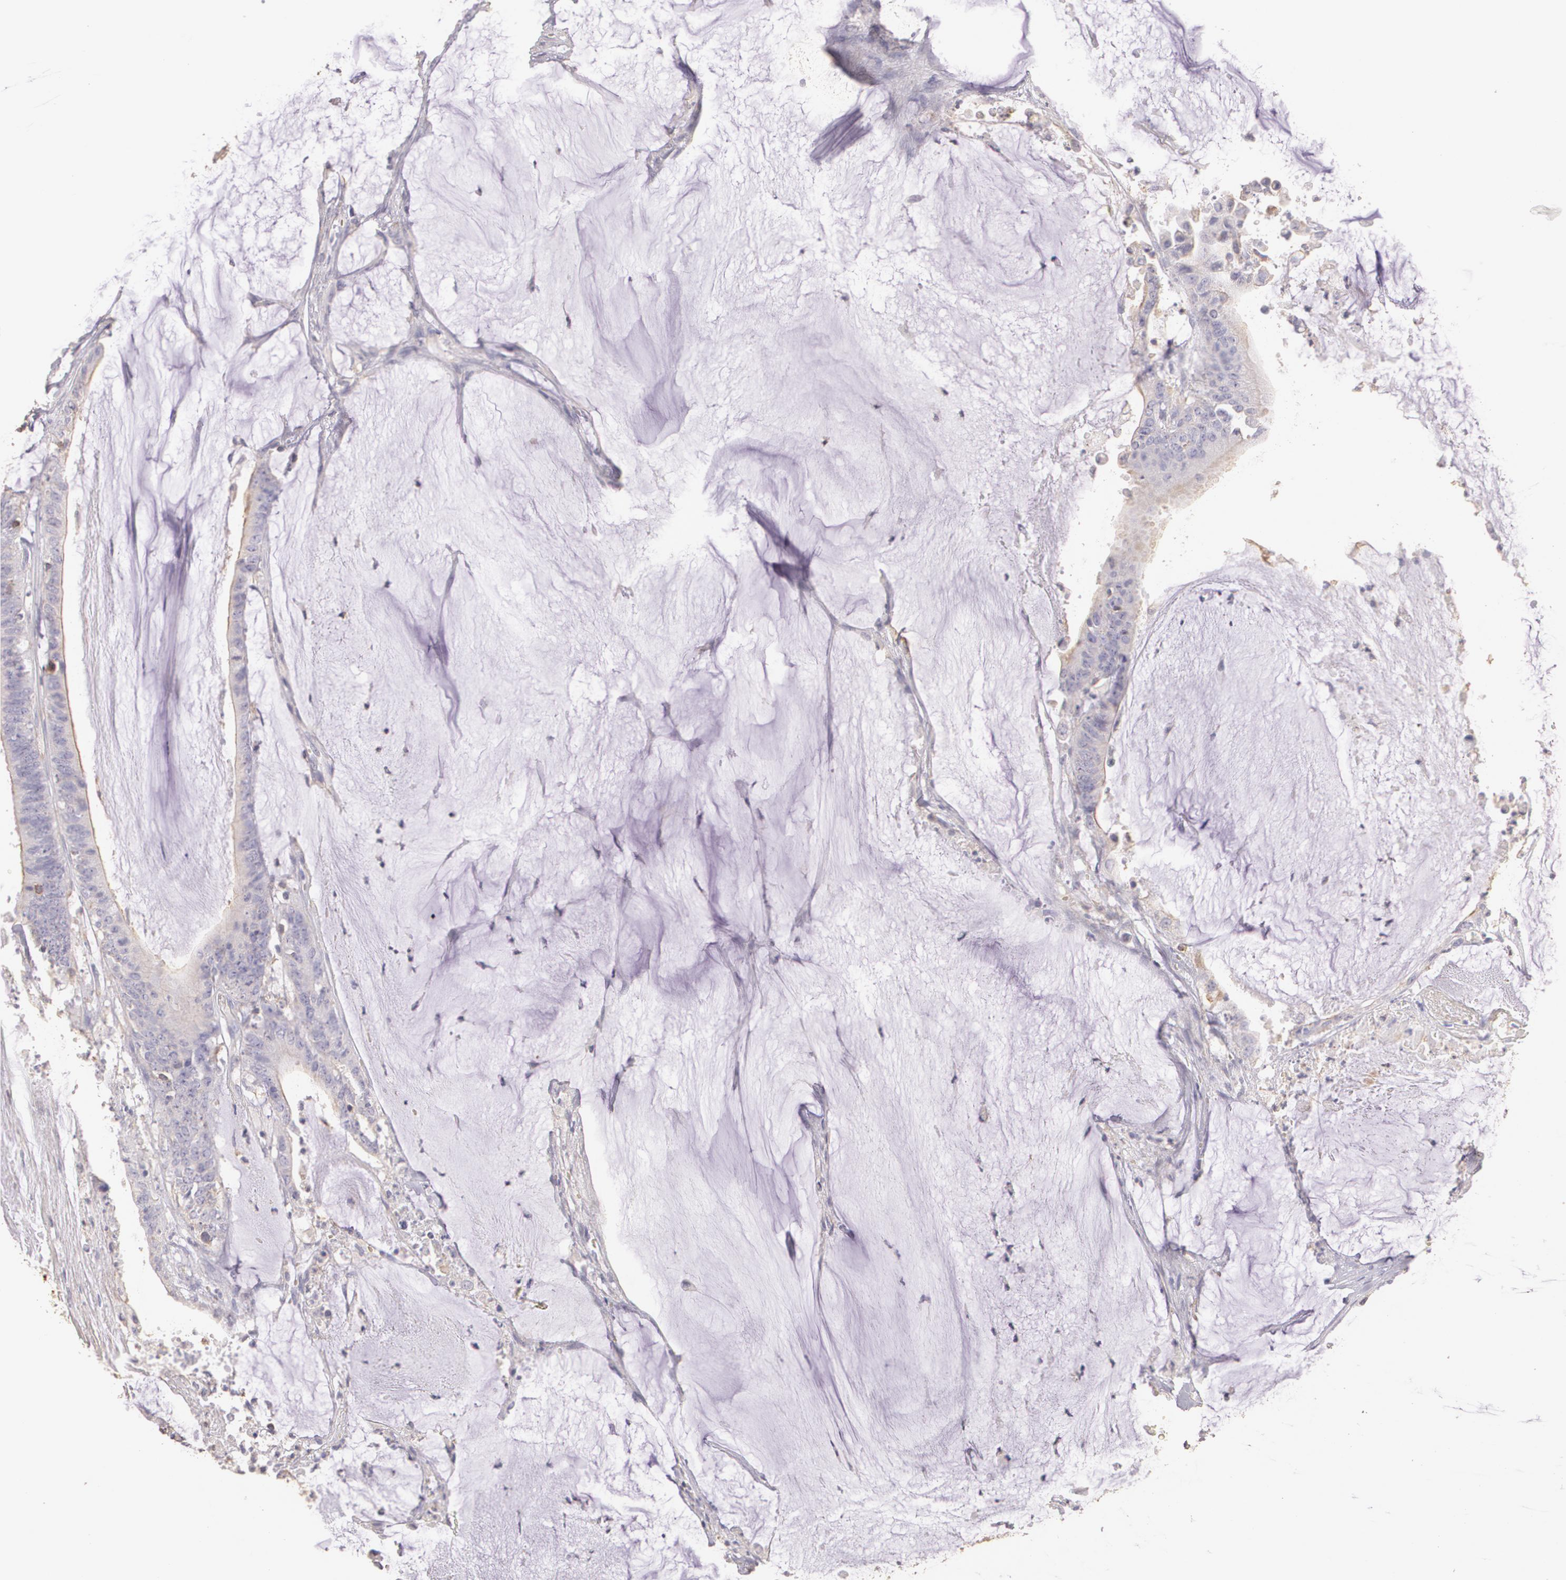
{"staining": {"intensity": "weak", "quantity": "25%-75%", "location": "cytoplasmic/membranous"}, "tissue": "colorectal cancer", "cell_type": "Tumor cells", "image_type": "cancer", "snomed": [{"axis": "morphology", "description": "Adenocarcinoma, NOS"}, {"axis": "topography", "description": "Rectum"}], "caption": "This is an image of IHC staining of colorectal cancer (adenocarcinoma), which shows weak positivity in the cytoplasmic/membranous of tumor cells.", "gene": "TGFBR1", "patient": {"sex": "female", "age": 66}}